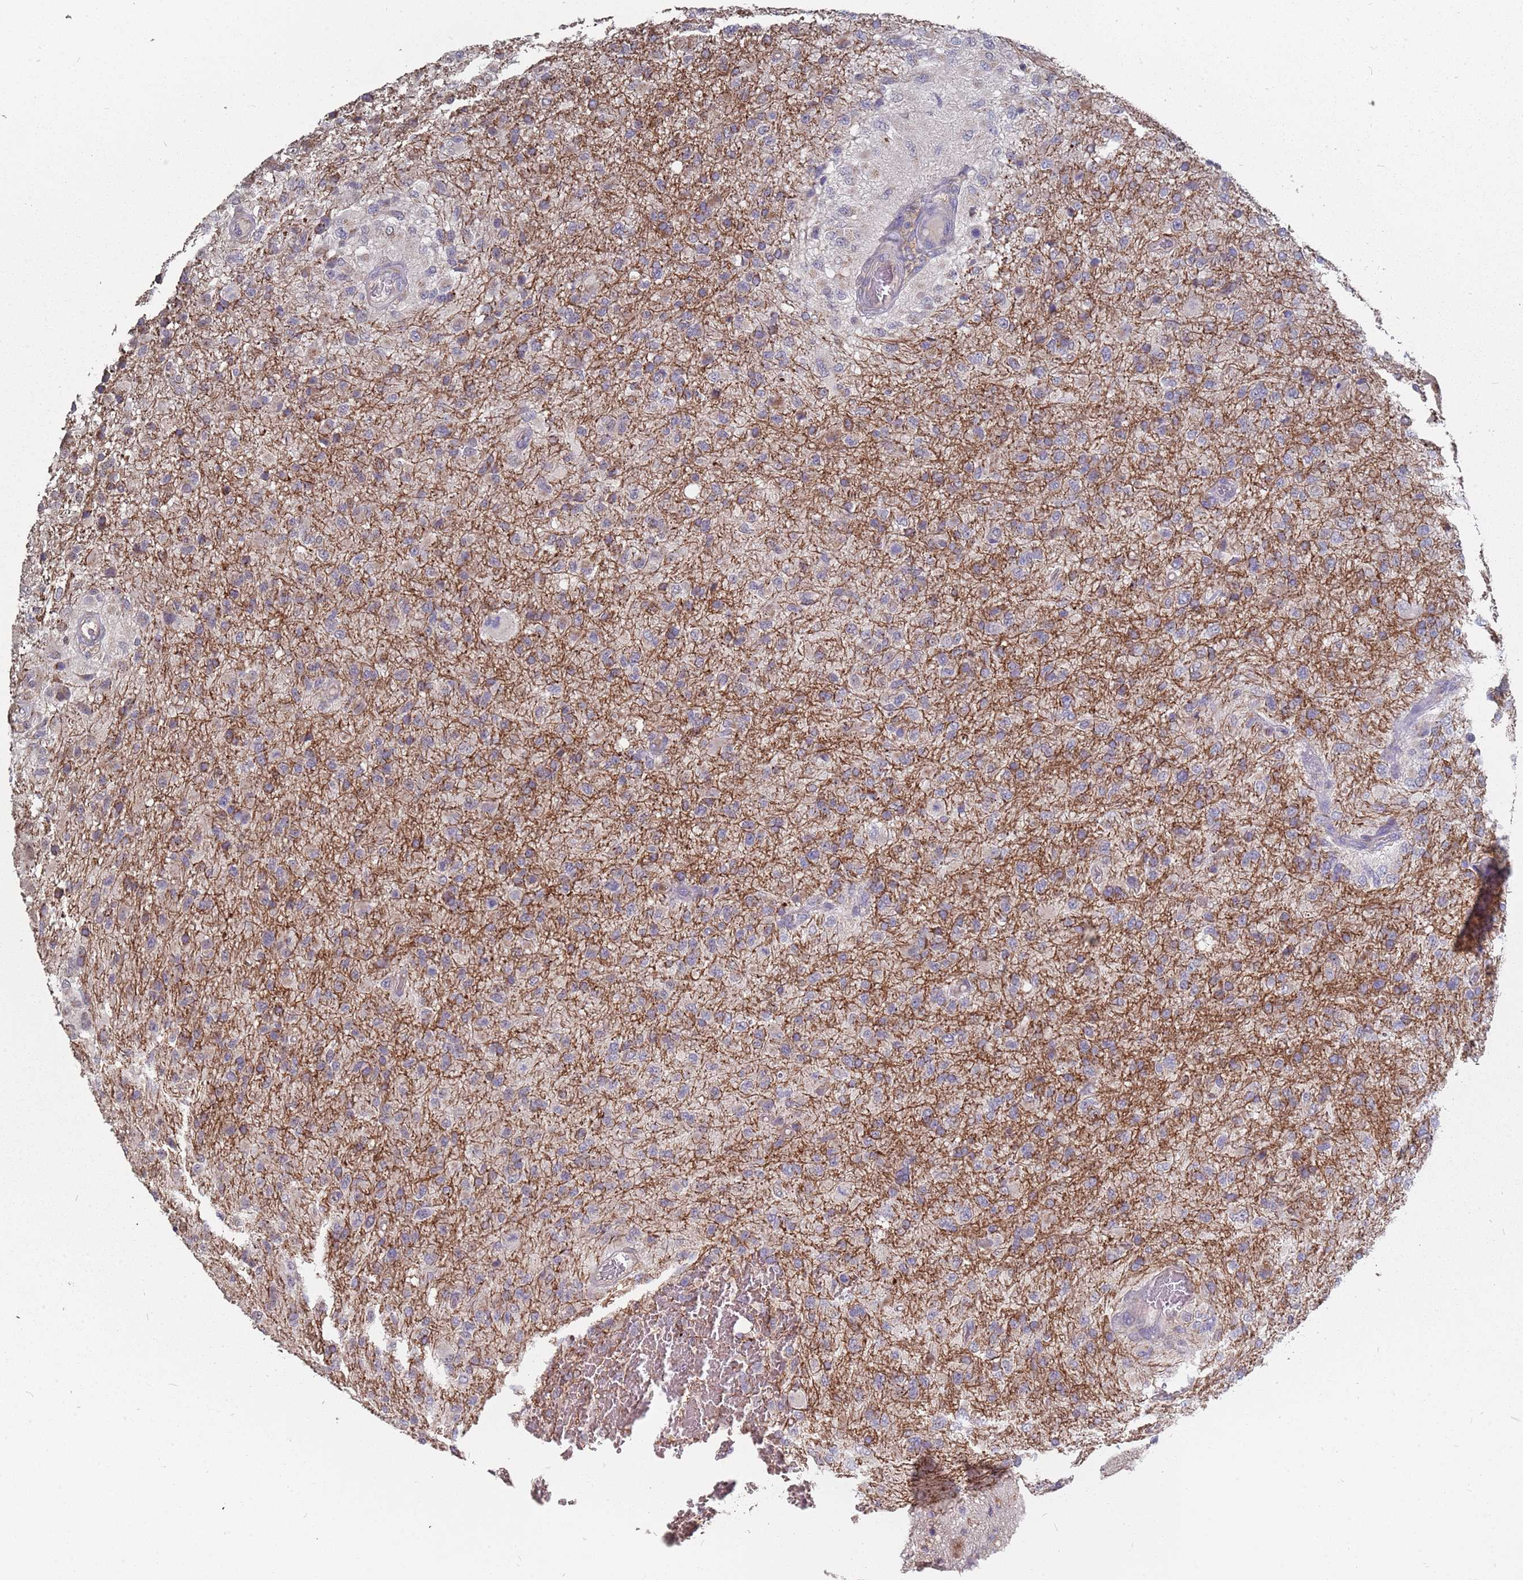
{"staining": {"intensity": "negative", "quantity": "none", "location": "none"}, "tissue": "glioma", "cell_type": "Tumor cells", "image_type": "cancer", "snomed": [{"axis": "morphology", "description": "Glioma, malignant, High grade"}, {"axis": "topography", "description": "Brain"}], "caption": "A photomicrograph of glioma stained for a protein shows no brown staining in tumor cells. The staining is performed using DAB (3,3'-diaminobenzidine) brown chromogen with nuclei counter-stained in using hematoxylin.", "gene": "TCEANC2", "patient": {"sex": "female", "age": 74}}